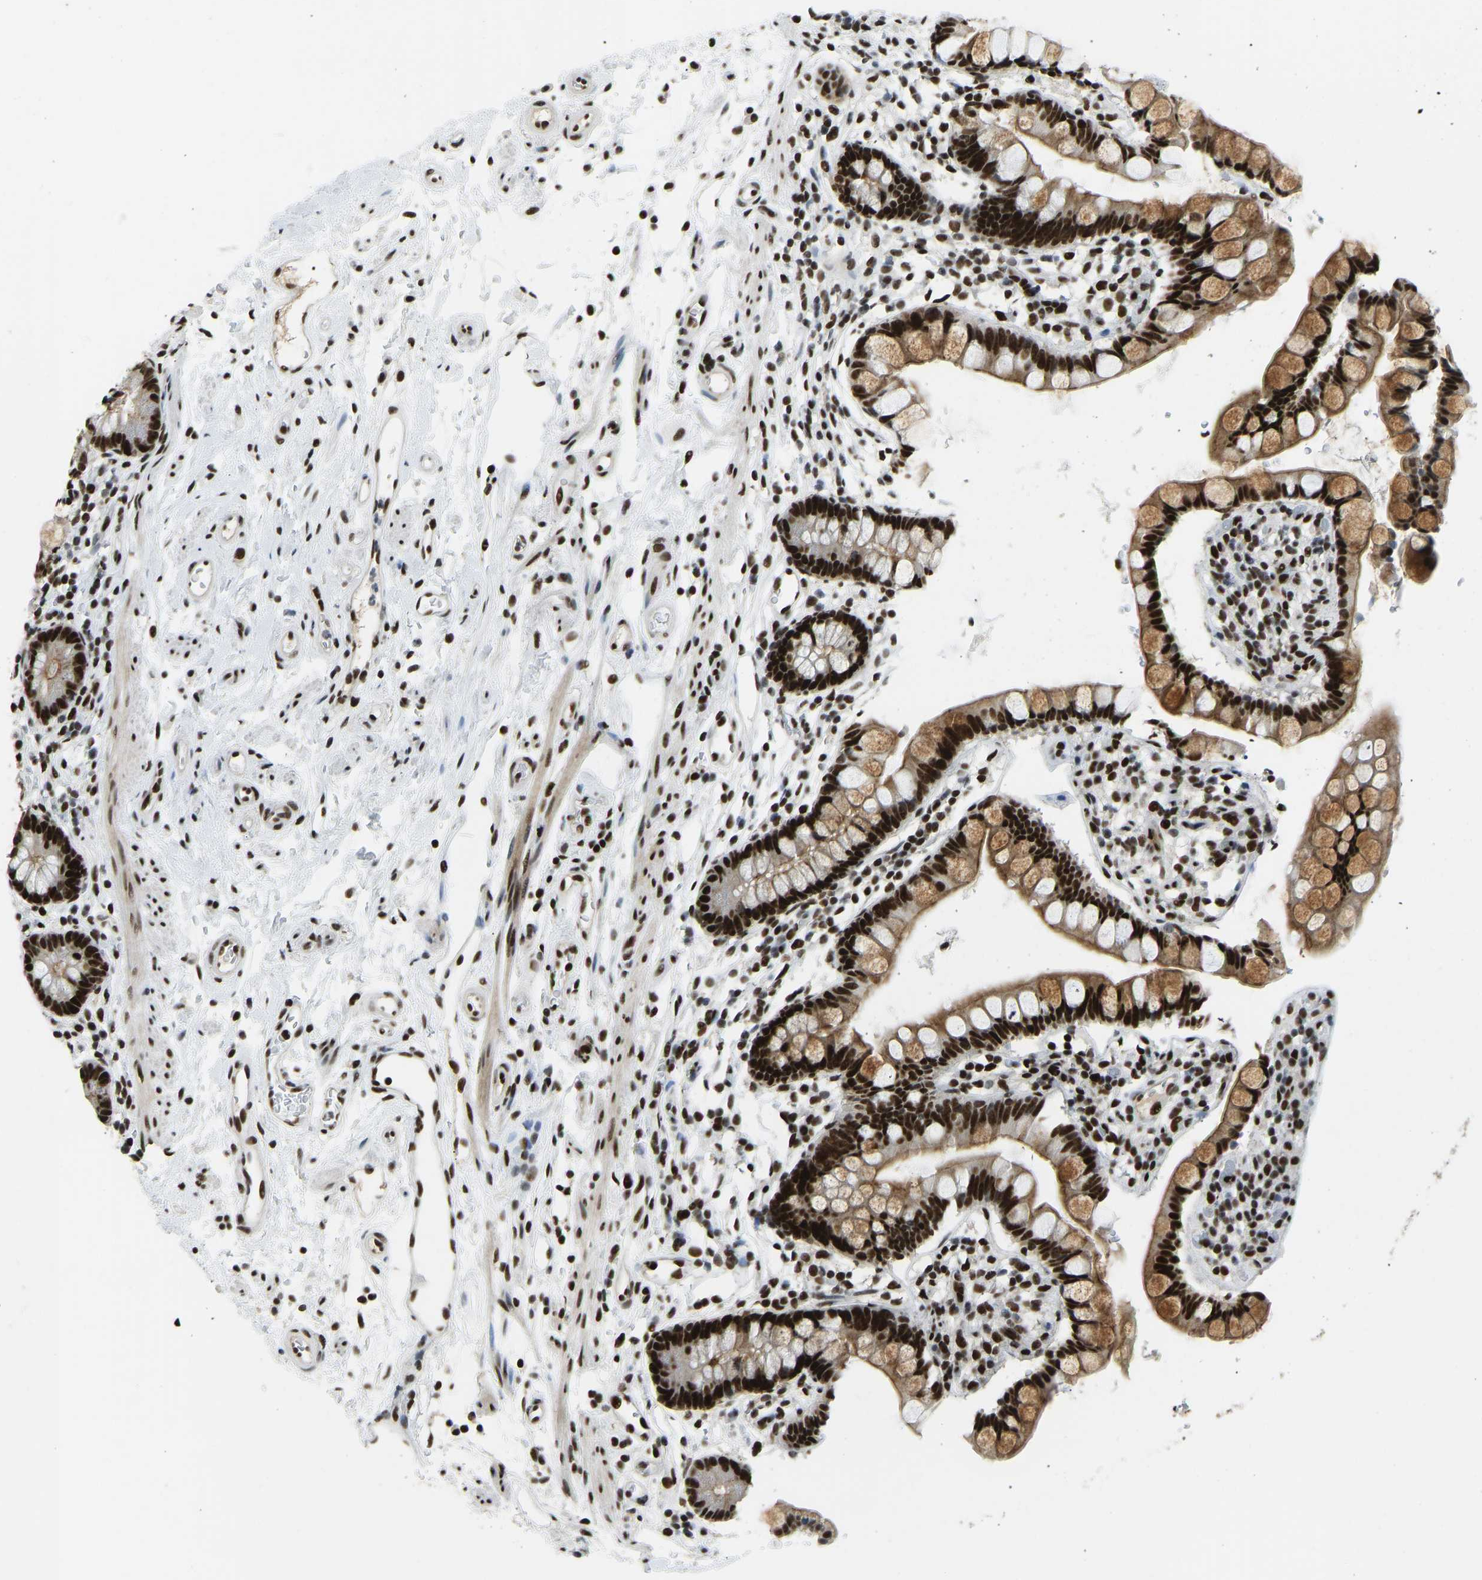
{"staining": {"intensity": "strong", "quantity": ">75%", "location": "cytoplasmic/membranous,nuclear"}, "tissue": "small intestine", "cell_type": "Glandular cells", "image_type": "normal", "snomed": [{"axis": "morphology", "description": "Normal tissue, NOS"}, {"axis": "topography", "description": "Small intestine"}], "caption": "Small intestine stained for a protein (brown) demonstrates strong cytoplasmic/membranous,nuclear positive expression in approximately >75% of glandular cells.", "gene": "FOXK1", "patient": {"sex": "female", "age": 84}}